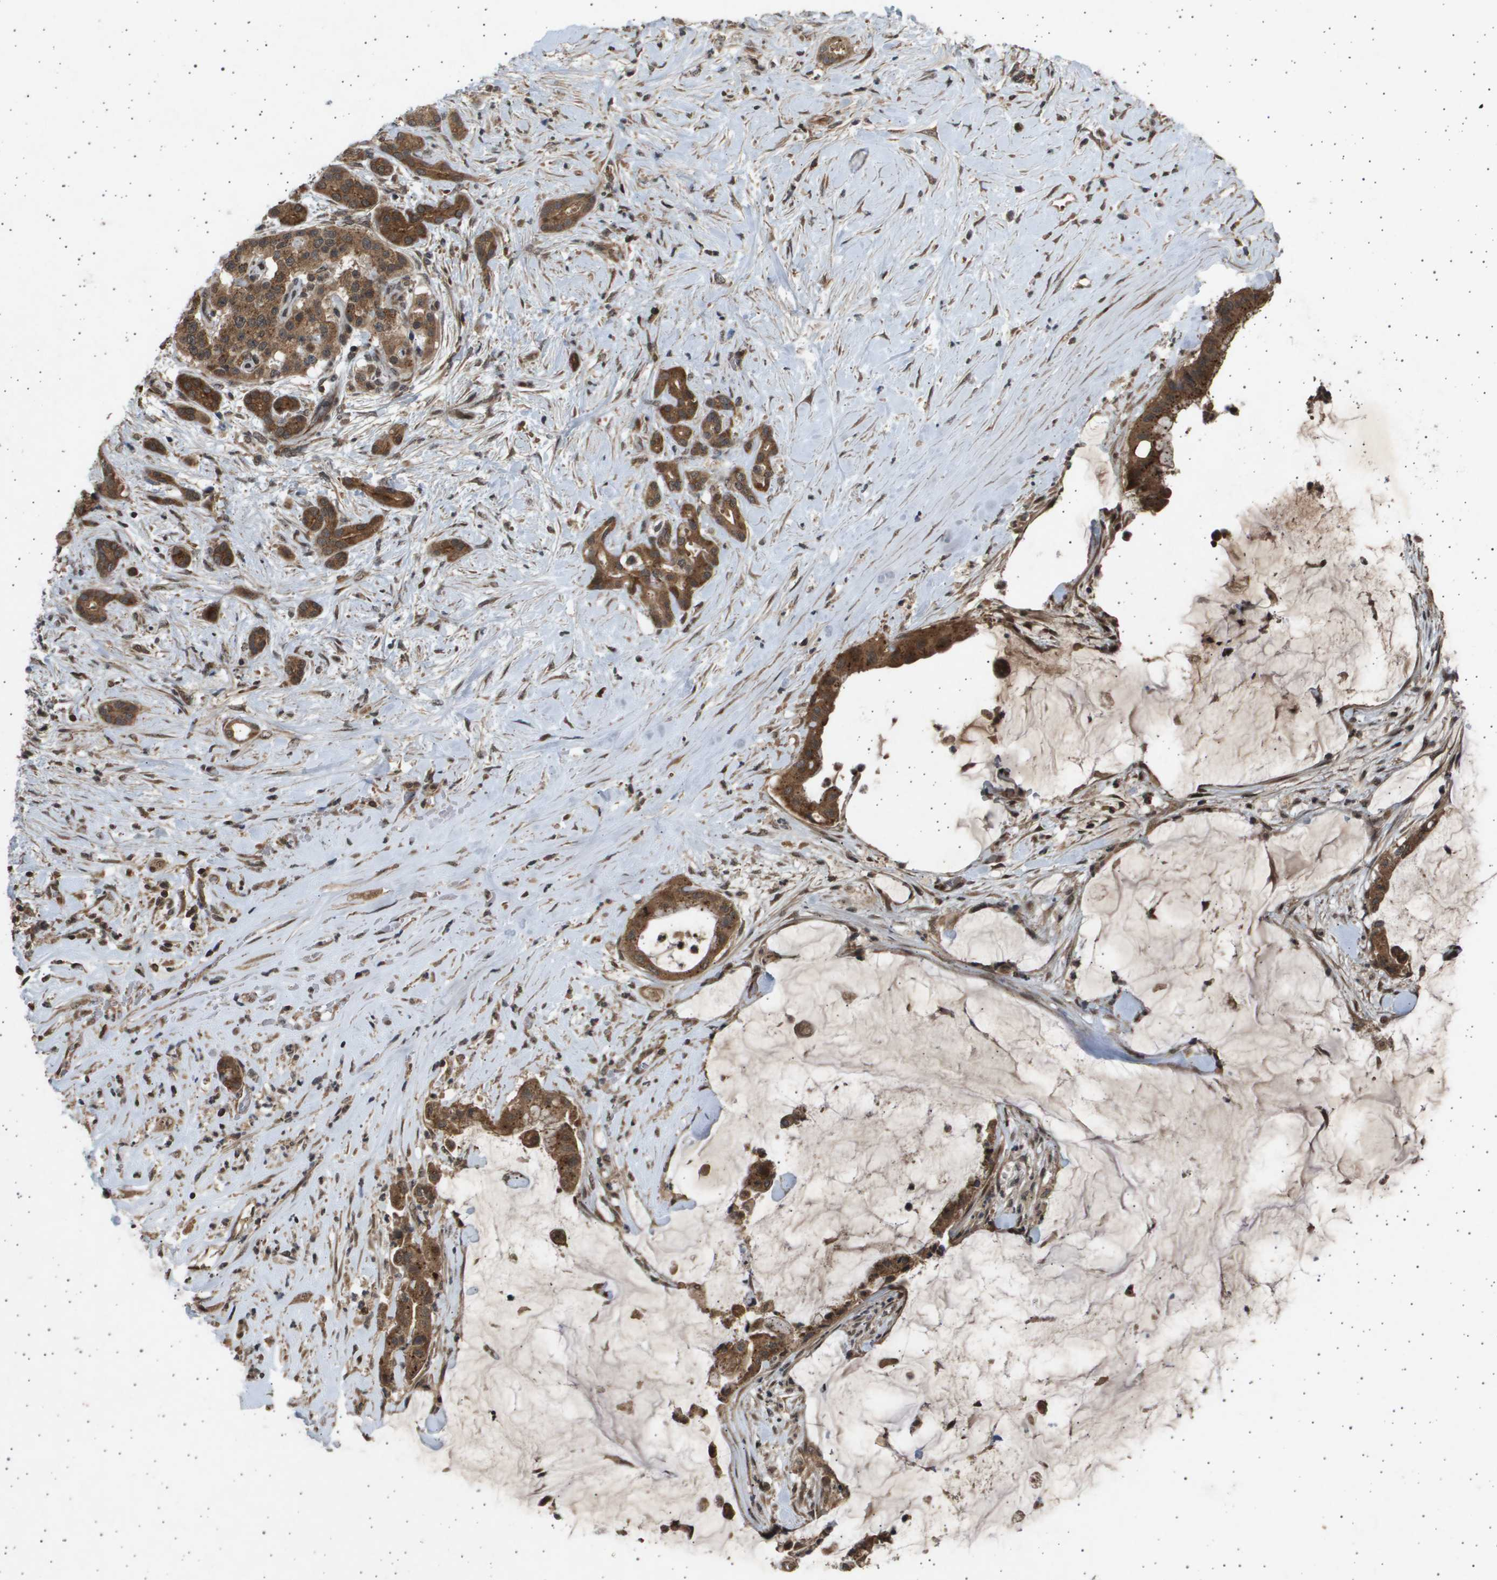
{"staining": {"intensity": "moderate", "quantity": ">75%", "location": "cytoplasmic/membranous,nuclear"}, "tissue": "pancreatic cancer", "cell_type": "Tumor cells", "image_type": "cancer", "snomed": [{"axis": "morphology", "description": "Adenocarcinoma, NOS"}, {"axis": "topography", "description": "Pancreas"}], "caption": "A micrograph showing moderate cytoplasmic/membranous and nuclear staining in approximately >75% of tumor cells in pancreatic cancer (adenocarcinoma), as visualized by brown immunohistochemical staining.", "gene": "TNRC6A", "patient": {"sex": "male", "age": 41}}